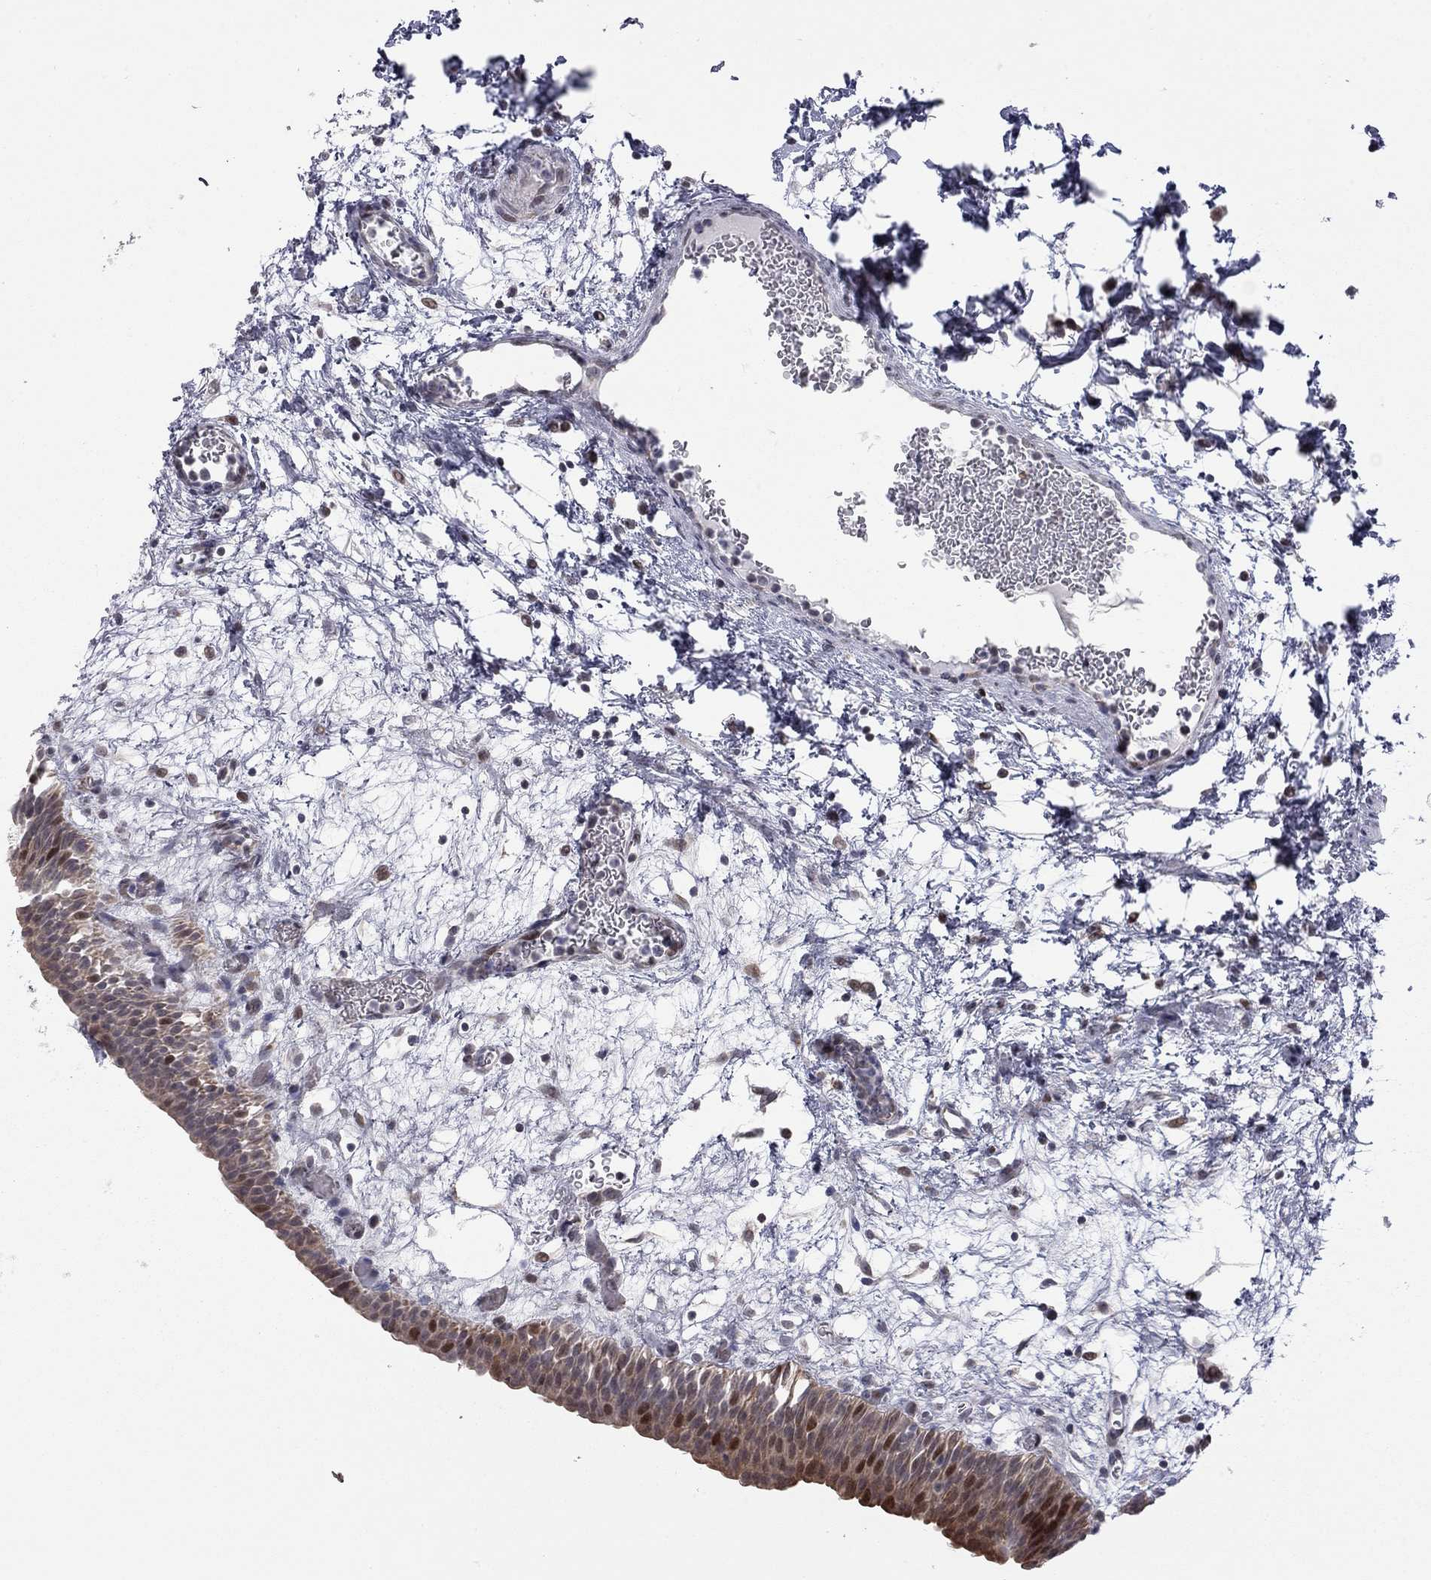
{"staining": {"intensity": "strong", "quantity": "<25%", "location": "nuclear"}, "tissue": "urinary bladder", "cell_type": "Urothelial cells", "image_type": "normal", "snomed": [{"axis": "morphology", "description": "Normal tissue, NOS"}, {"axis": "topography", "description": "Urinary bladder"}], "caption": "Brown immunohistochemical staining in benign urinary bladder demonstrates strong nuclear expression in approximately <25% of urothelial cells. The protein is shown in brown color, while the nuclei are stained blue.", "gene": "MC3R", "patient": {"sex": "male", "age": 76}}